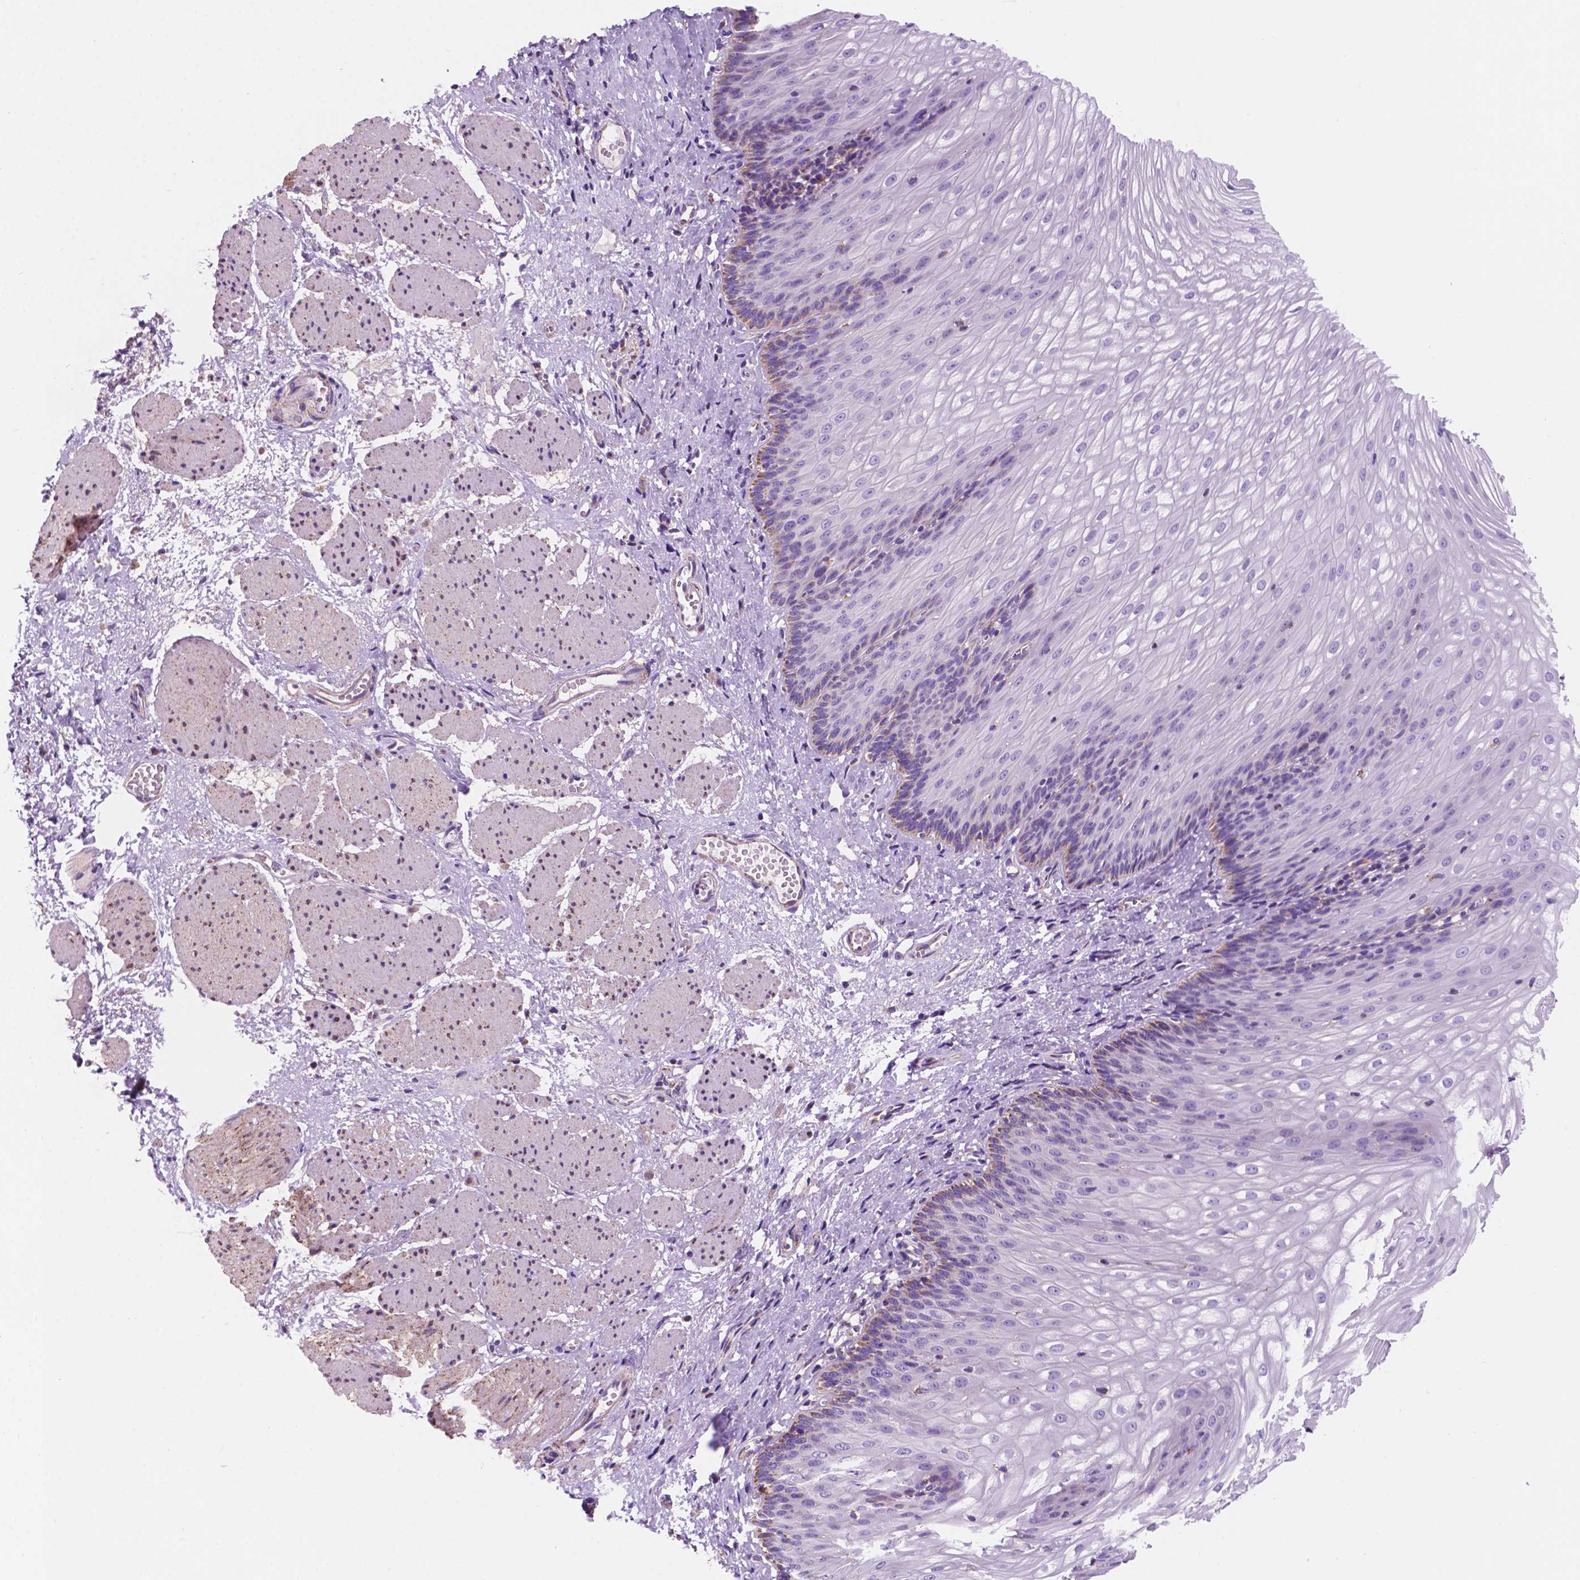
{"staining": {"intensity": "negative", "quantity": "none", "location": "none"}, "tissue": "esophagus", "cell_type": "Squamous epithelial cells", "image_type": "normal", "snomed": [{"axis": "morphology", "description": "Normal tissue, NOS"}, {"axis": "topography", "description": "Esophagus"}], "caption": "Image shows no protein expression in squamous epithelial cells of benign esophagus. The staining was performed using DAB (3,3'-diaminobenzidine) to visualize the protein expression in brown, while the nuclei were stained in blue with hematoxylin (Magnification: 20x).", "gene": "TRPV5", "patient": {"sex": "male", "age": 62}}